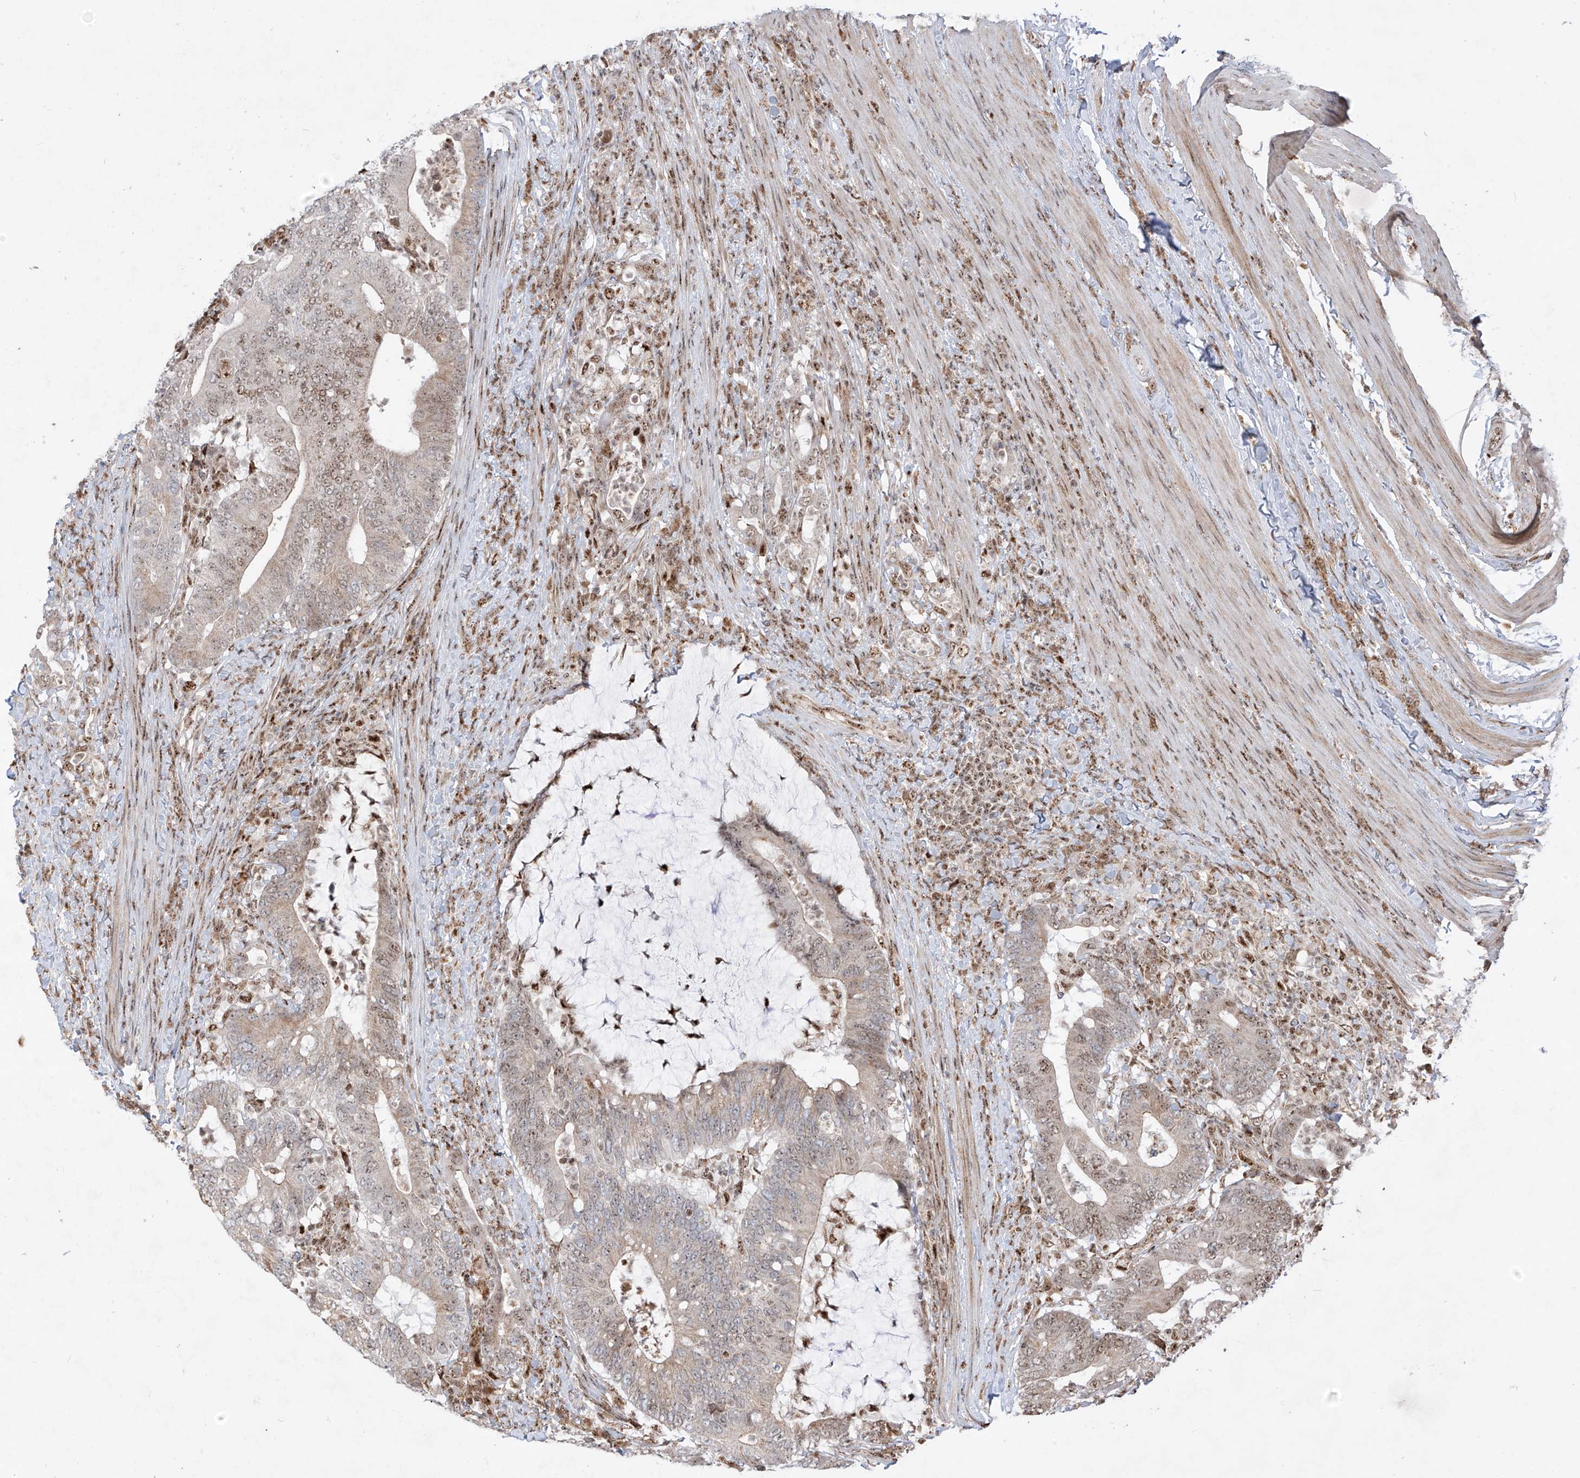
{"staining": {"intensity": "weak", "quantity": "25%-75%", "location": "cytoplasmic/membranous,nuclear"}, "tissue": "colorectal cancer", "cell_type": "Tumor cells", "image_type": "cancer", "snomed": [{"axis": "morphology", "description": "Adenocarcinoma, NOS"}, {"axis": "topography", "description": "Colon"}], "caption": "This micrograph shows IHC staining of human colorectal adenocarcinoma, with low weak cytoplasmic/membranous and nuclear expression in about 25%-75% of tumor cells.", "gene": "ZBTB8A", "patient": {"sex": "female", "age": 66}}